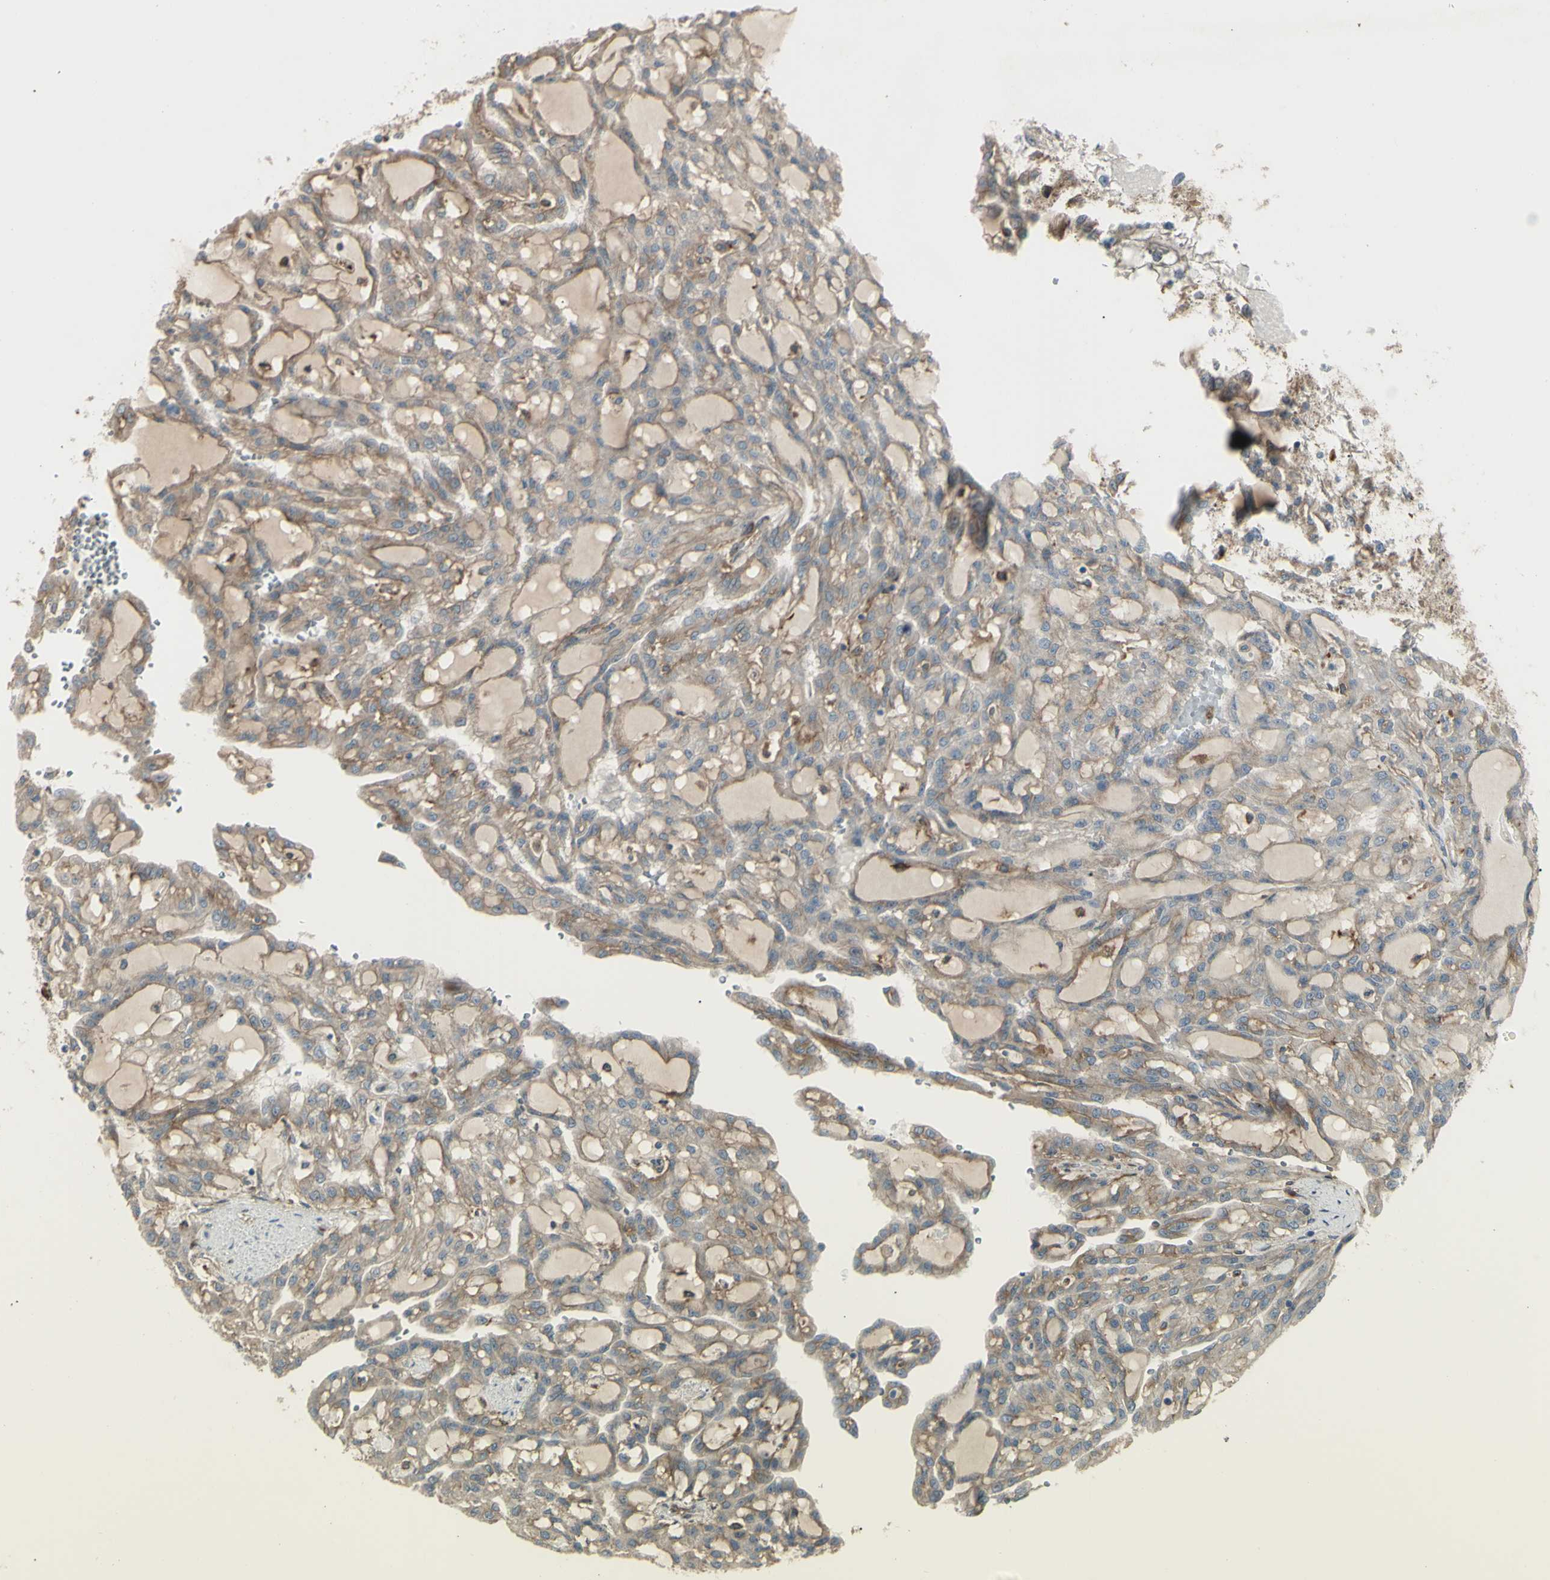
{"staining": {"intensity": "weak", "quantity": "25%-75%", "location": "cytoplasmic/membranous"}, "tissue": "renal cancer", "cell_type": "Tumor cells", "image_type": "cancer", "snomed": [{"axis": "morphology", "description": "Adenocarcinoma, NOS"}, {"axis": "topography", "description": "Kidney"}], "caption": "The image shows immunohistochemical staining of adenocarcinoma (renal). There is weak cytoplasmic/membranous expression is present in approximately 25%-75% of tumor cells. The protein is stained brown, and the nuclei are stained in blue (DAB (3,3'-diaminobenzidine) IHC with brightfield microscopy, high magnification).", "gene": "CD276", "patient": {"sex": "male", "age": 63}}